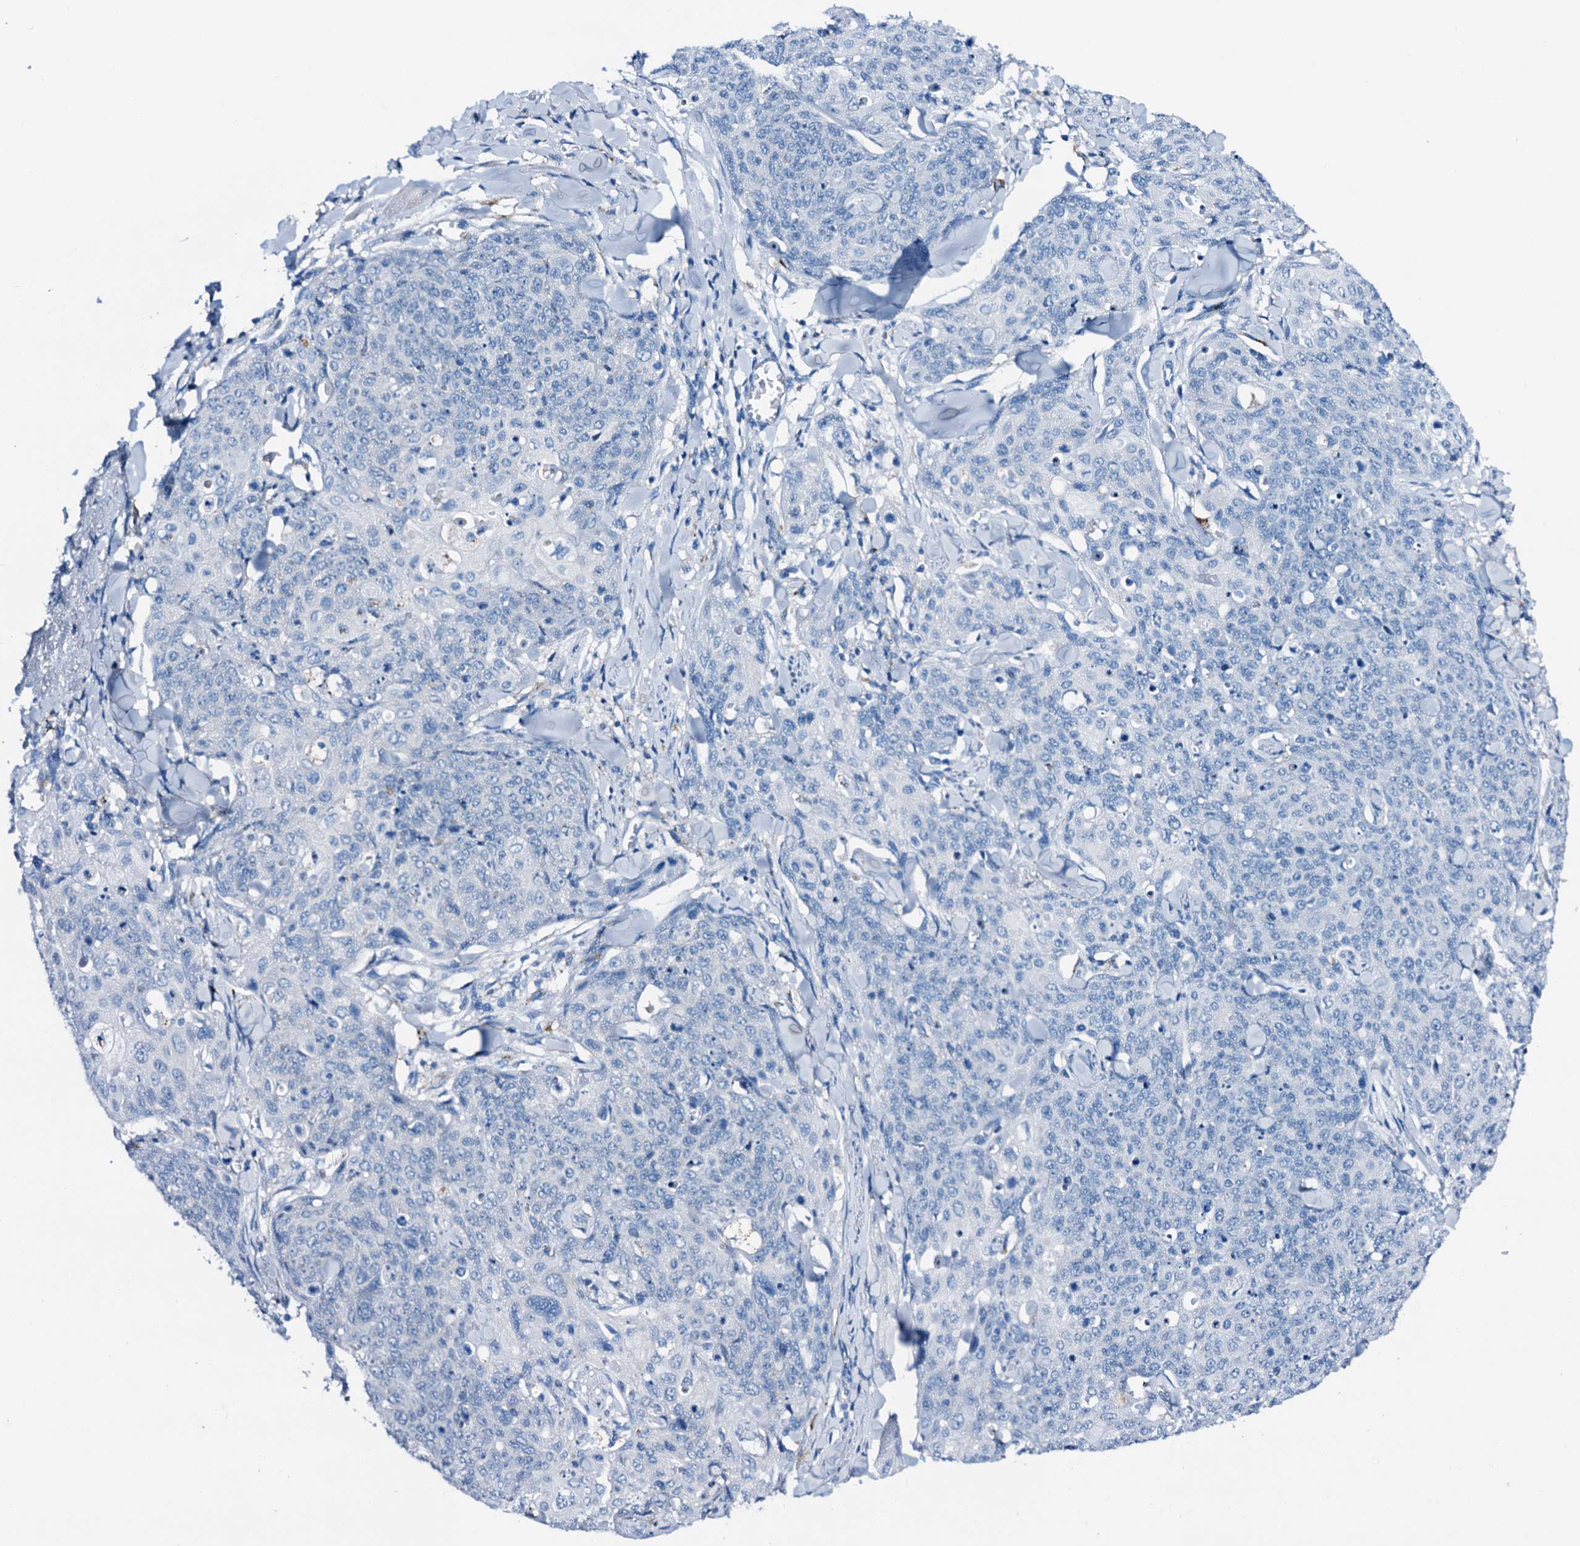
{"staining": {"intensity": "negative", "quantity": "none", "location": "none"}, "tissue": "skin cancer", "cell_type": "Tumor cells", "image_type": "cancer", "snomed": [{"axis": "morphology", "description": "Squamous cell carcinoma, NOS"}, {"axis": "topography", "description": "Skin"}, {"axis": "topography", "description": "Vulva"}], "caption": "Skin squamous cell carcinoma was stained to show a protein in brown. There is no significant expression in tumor cells.", "gene": "C1QTNF4", "patient": {"sex": "female", "age": 85}}